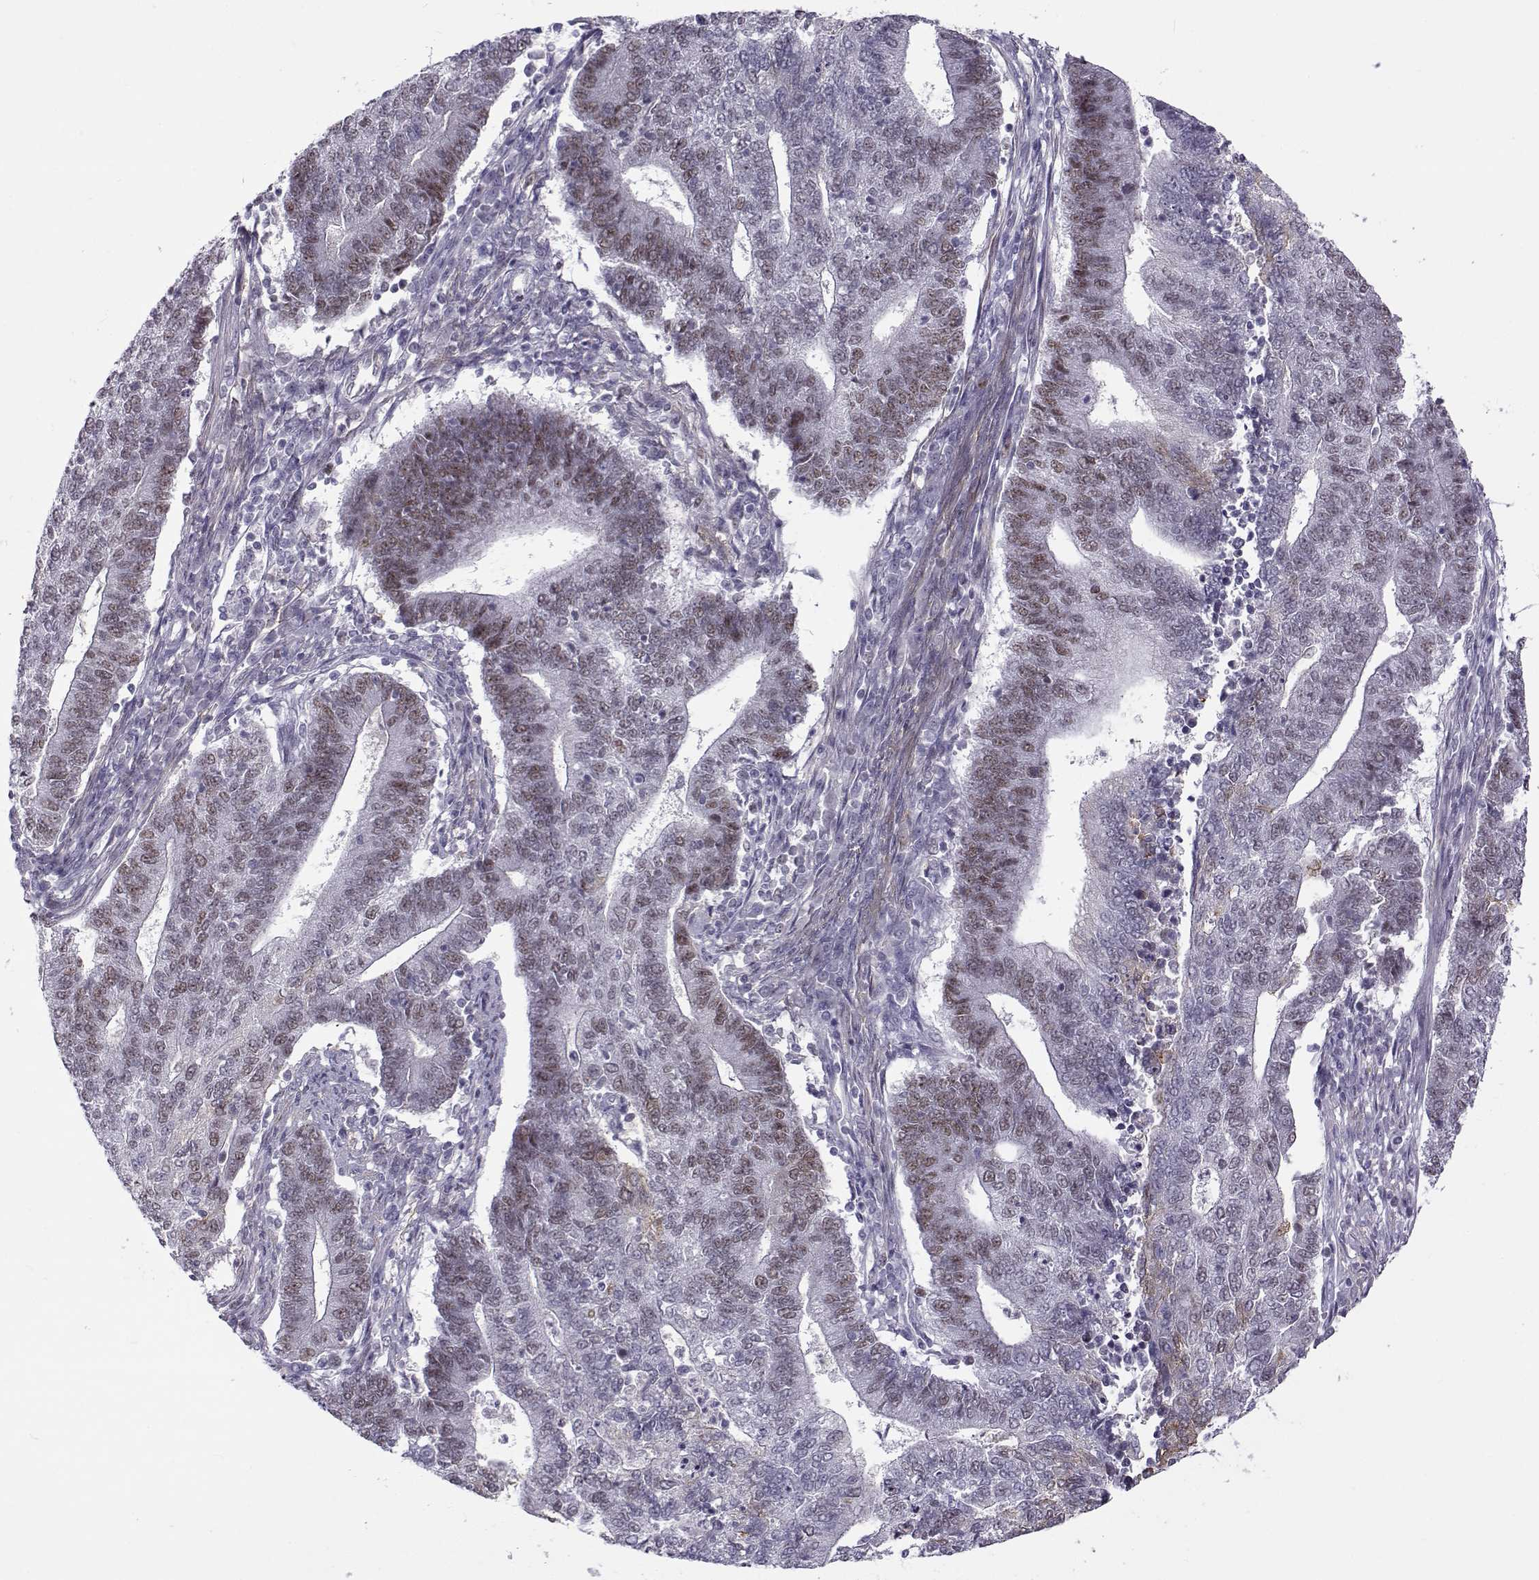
{"staining": {"intensity": "strong", "quantity": "<25%", "location": "cytoplasmic/membranous"}, "tissue": "endometrial cancer", "cell_type": "Tumor cells", "image_type": "cancer", "snomed": [{"axis": "morphology", "description": "Adenocarcinoma, NOS"}, {"axis": "topography", "description": "Uterus"}, {"axis": "topography", "description": "Endometrium"}], "caption": "A micrograph of endometrial cancer stained for a protein demonstrates strong cytoplasmic/membranous brown staining in tumor cells.", "gene": "BACH1", "patient": {"sex": "female", "age": 54}}